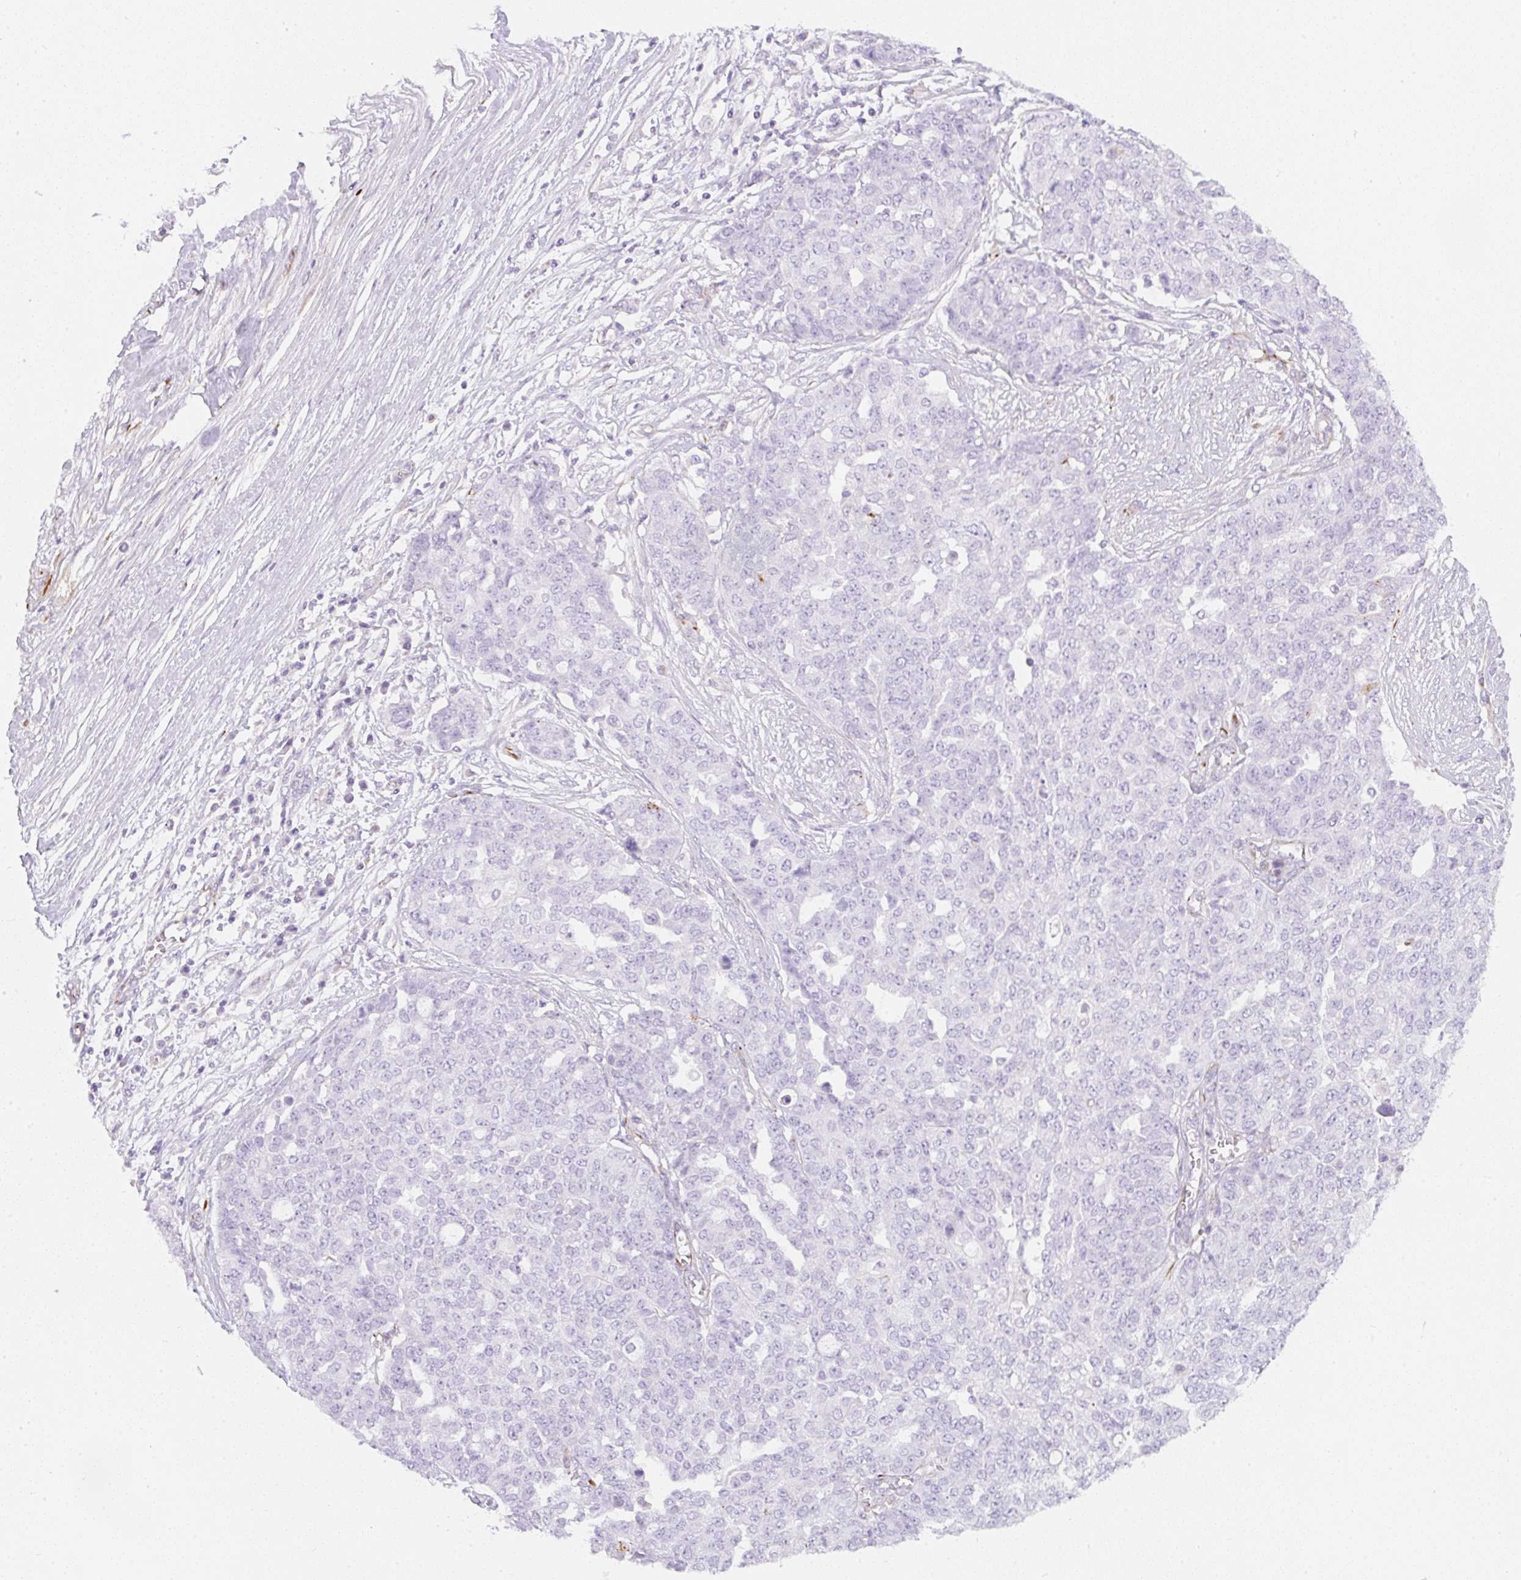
{"staining": {"intensity": "negative", "quantity": "none", "location": "none"}, "tissue": "ovarian cancer", "cell_type": "Tumor cells", "image_type": "cancer", "snomed": [{"axis": "morphology", "description": "Cystadenocarcinoma, serous, NOS"}, {"axis": "topography", "description": "Soft tissue"}, {"axis": "topography", "description": "Ovary"}], "caption": "Tumor cells show no significant protein expression in ovarian cancer (serous cystadenocarcinoma).", "gene": "ZNF689", "patient": {"sex": "female", "age": 57}}